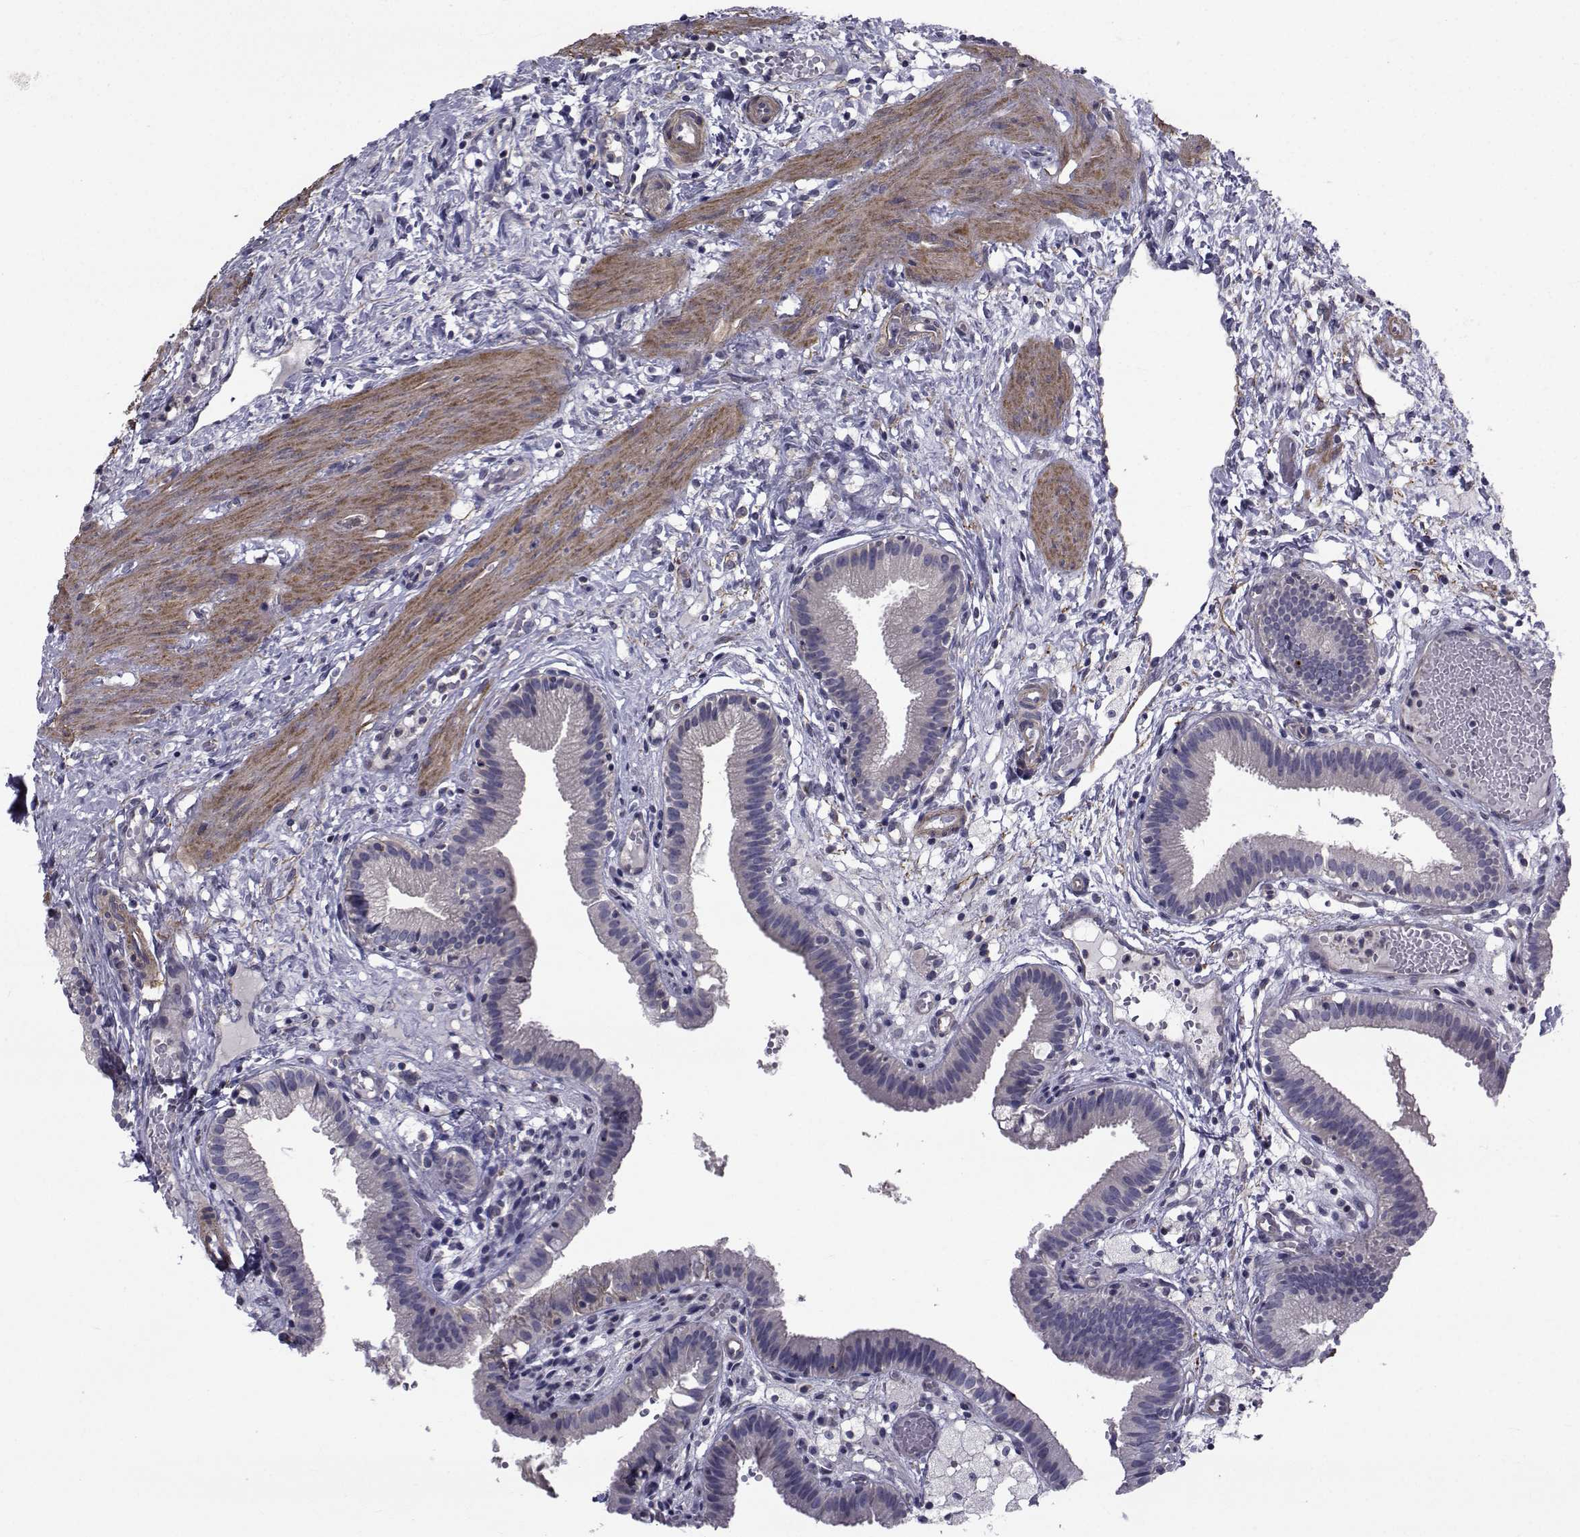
{"staining": {"intensity": "negative", "quantity": "none", "location": "none"}, "tissue": "gallbladder", "cell_type": "Glandular cells", "image_type": "normal", "snomed": [{"axis": "morphology", "description": "Normal tissue, NOS"}, {"axis": "topography", "description": "Gallbladder"}], "caption": "An IHC histopathology image of normal gallbladder is shown. There is no staining in glandular cells of gallbladder. (DAB immunohistochemistry, high magnification).", "gene": "CFAP74", "patient": {"sex": "female", "age": 24}}